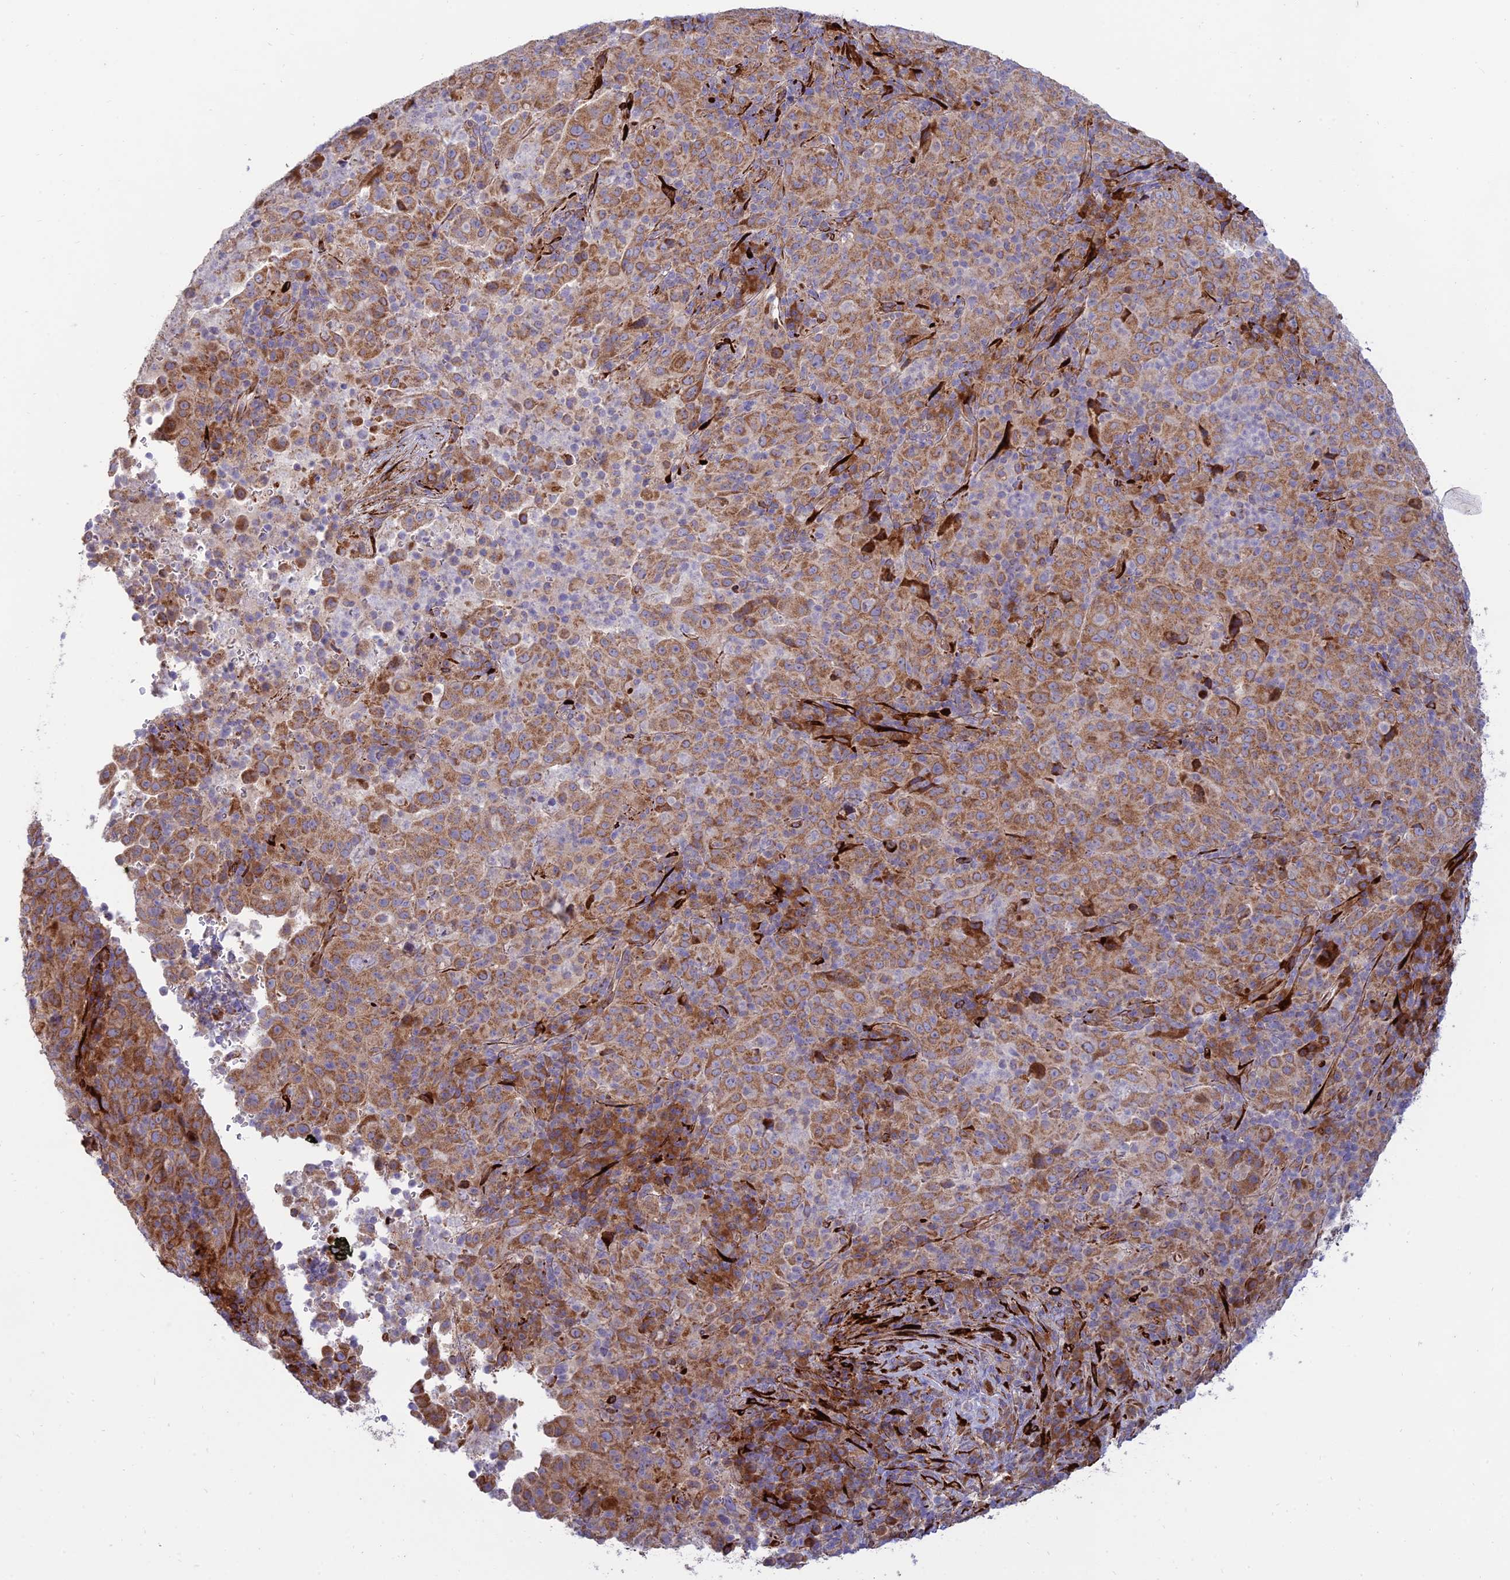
{"staining": {"intensity": "moderate", "quantity": ">75%", "location": "cytoplasmic/membranous"}, "tissue": "pancreatic cancer", "cell_type": "Tumor cells", "image_type": "cancer", "snomed": [{"axis": "morphology", "description": "Adenocarcinoma, NOS"}, {"axis": "topography", "description": "Pancreas"}], "caption": "Pancreatic cancer (adenocarcinoma) stained for a protein shows moderate cytoplasmic/membranous positivity in tumor cells. Using DAB (brown) and hematoxylin (blue) stains, captured at high magnification using brightfield microscopy.", "gene": "RCN3", "patient": {"sex": "male", "age": 63}}